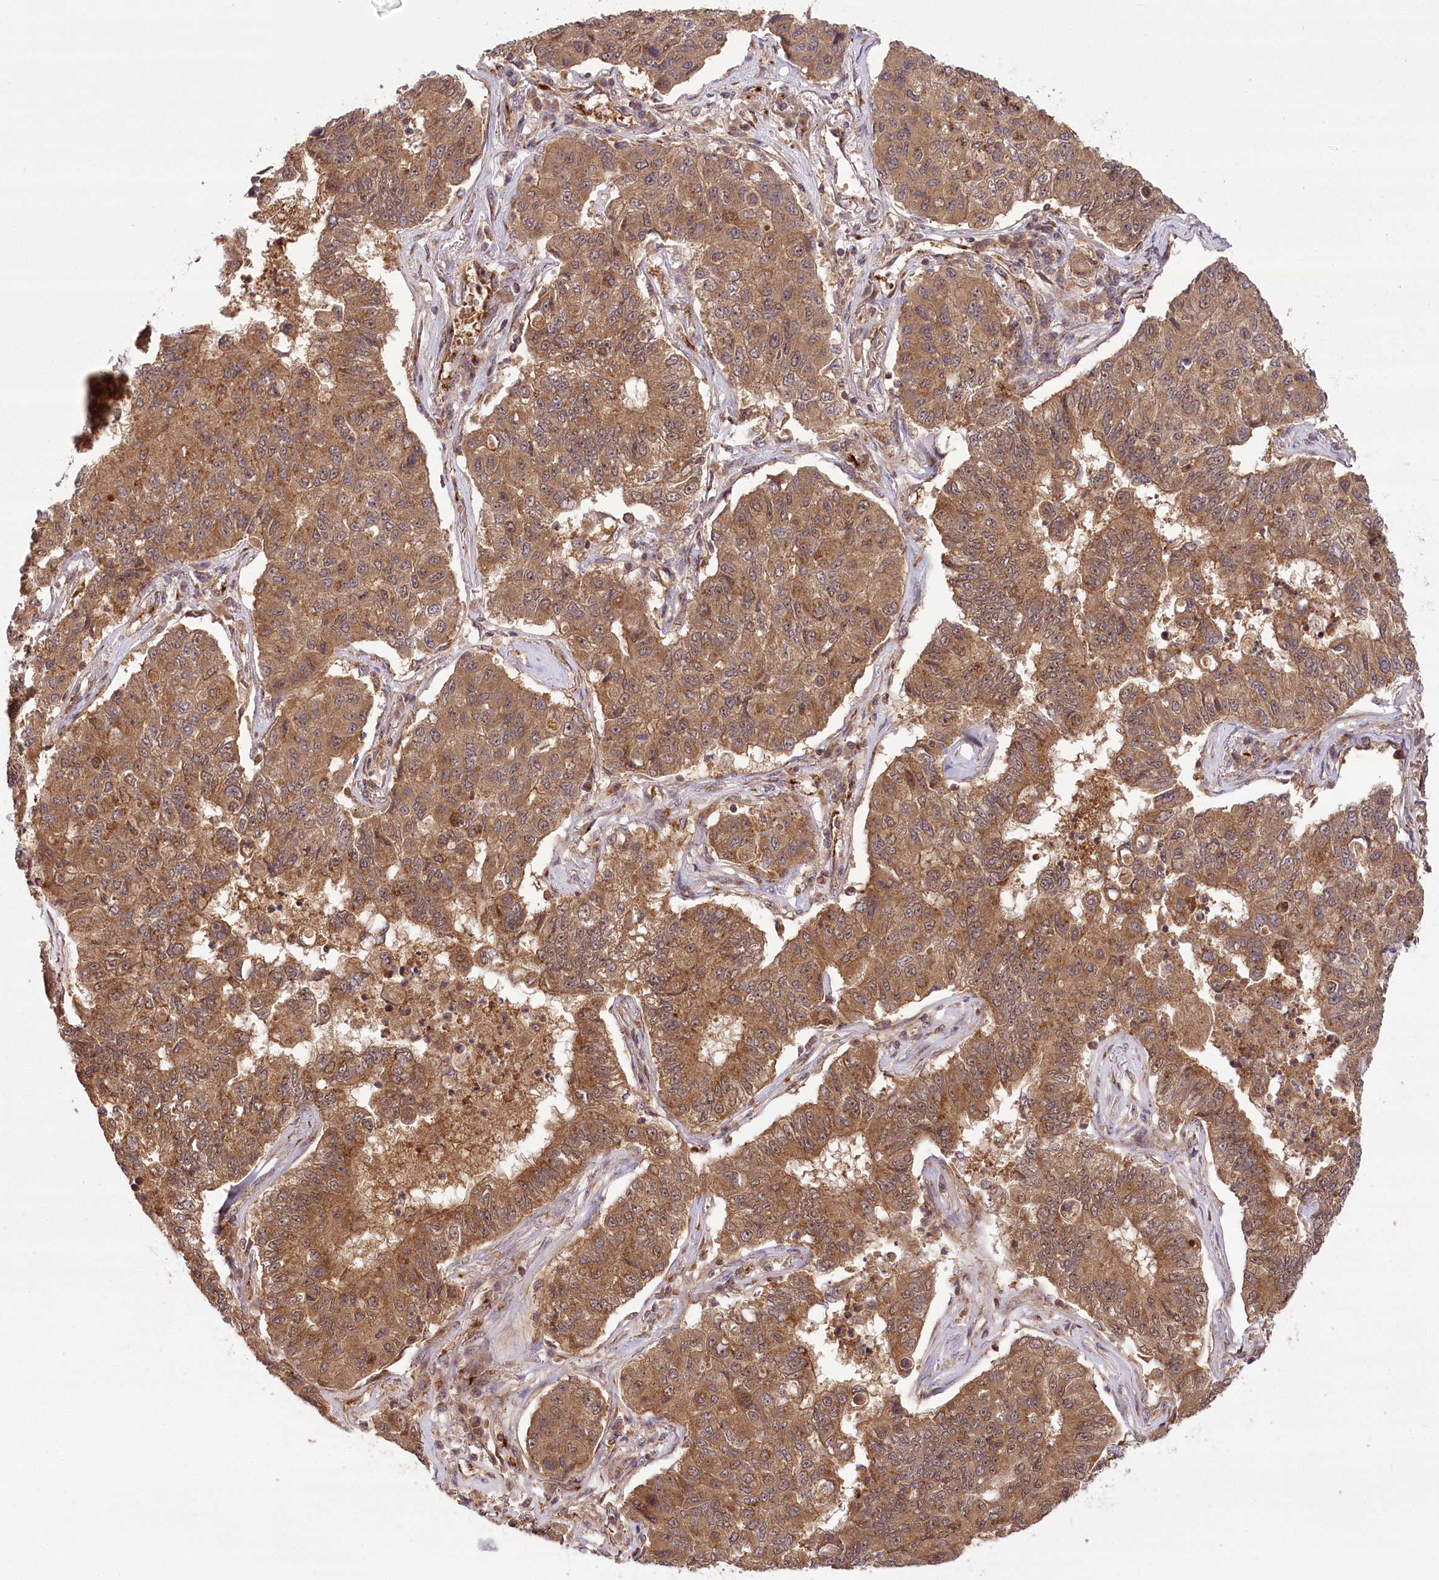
{"staining": {"intensity": "moderate", "quantity": ">75%", "location": "cytoplasmic/membranous"}, "tissue": "lung cancer", "cell_type": "Tumor cells", "image_type": "cancer", "snomed": [{"axis": "morphology", "description": "Squamous cell carcinoma, NOS"}, {"axis": "topography", "description": "Lung"}], "caption": "An immunohistochemistry (IHC) photomicrograph of tumor tissue is shown. Protein staining in brown labels moderate cytoplasmic/membranous positivity in squamous cell carcinoma (lung) within tumor cells. (DAB IHC, brown staining for protein, blue staining for nuclei).", "gene": "CARD19", "patient": {"sex": "male", "age": 74}}